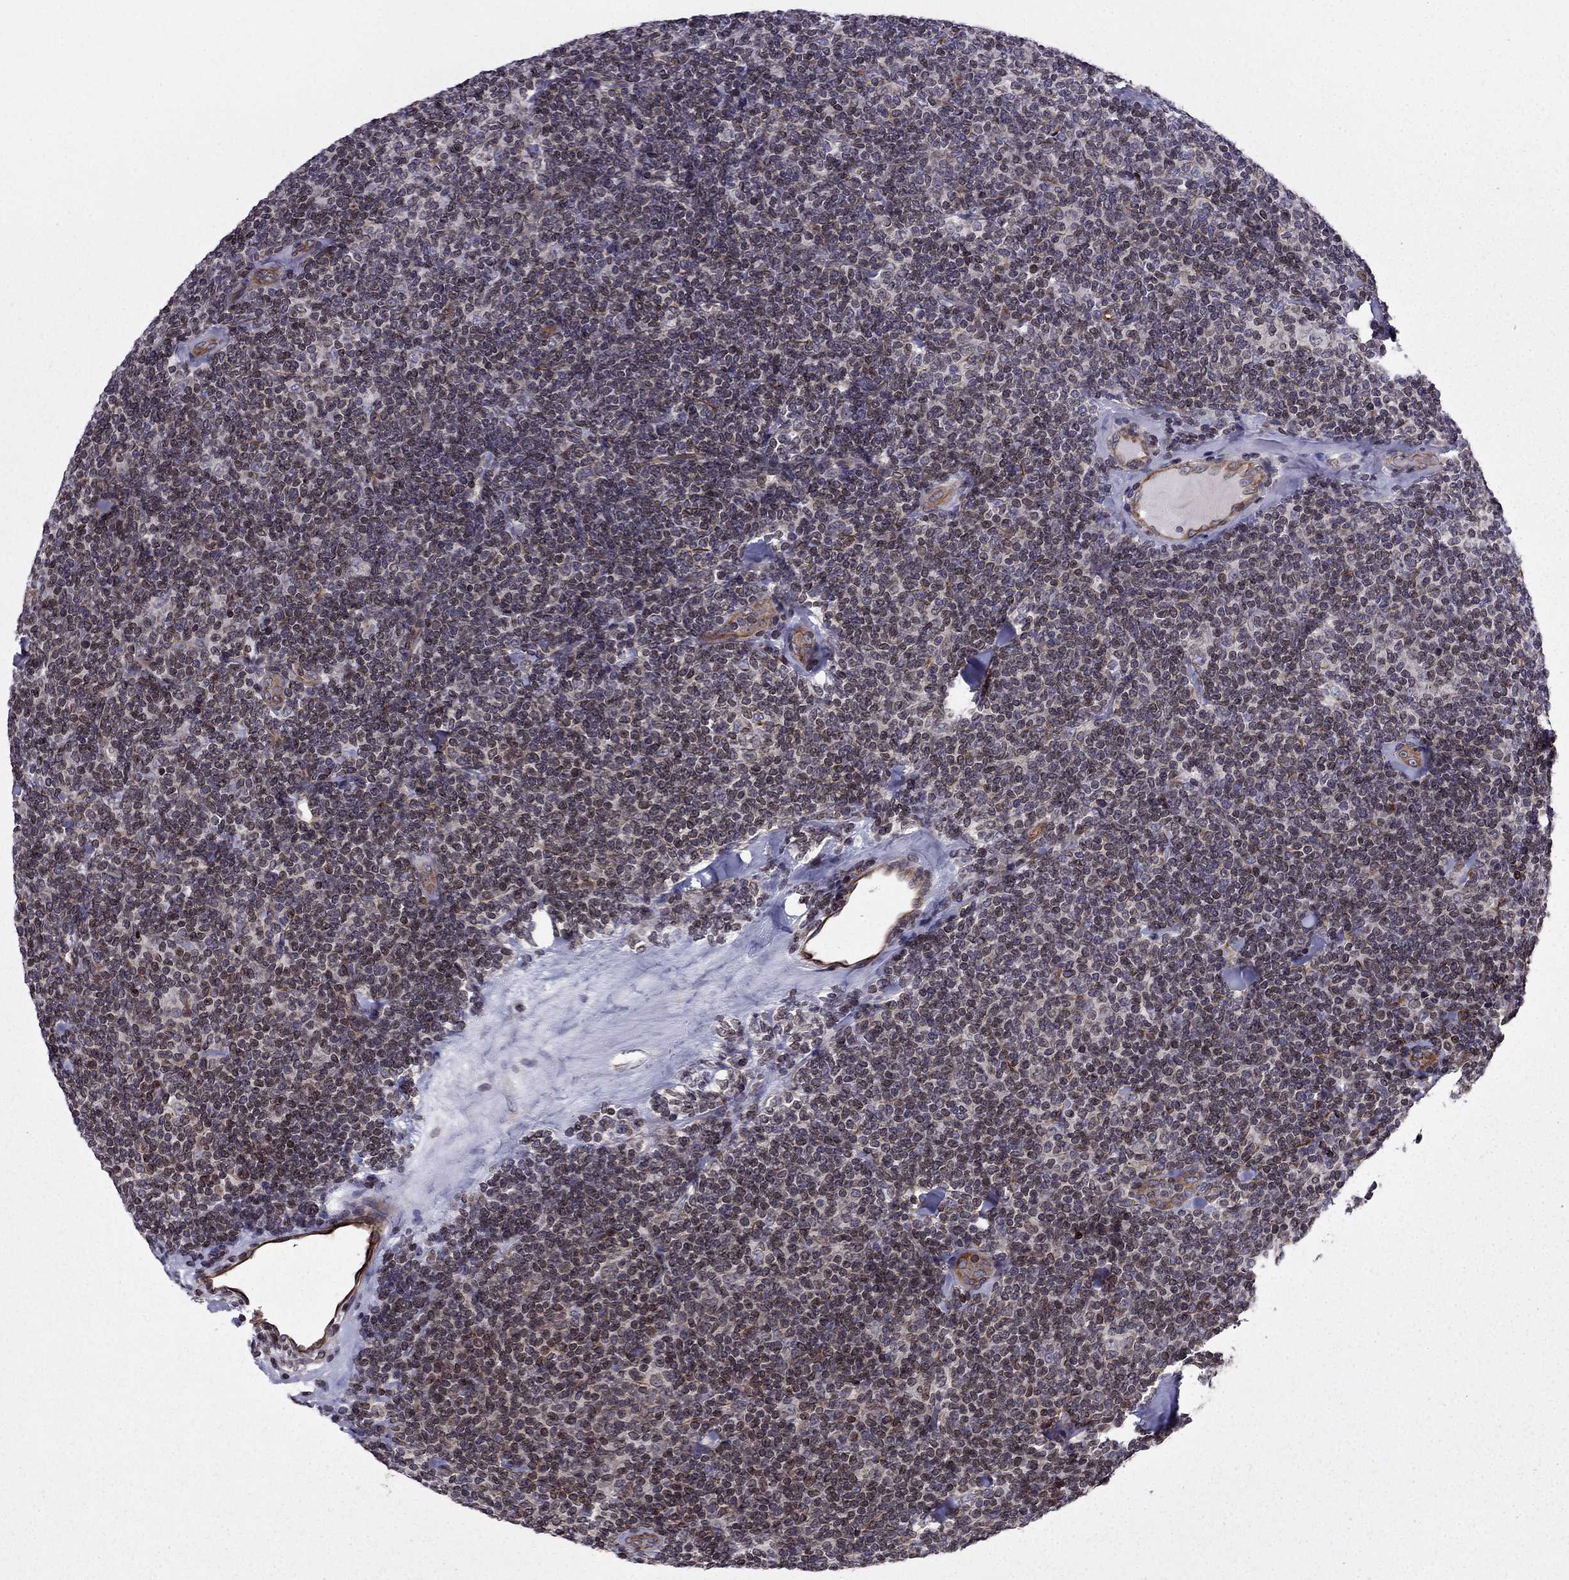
{"staining": {"intensity": "moderate", "quantity": ">75%", "location": "nuclear"}, "tissue": "lymphoma", "cell_type": "Tumor cells", "image_type": "cancer", "snomed": [{"axis": "morphology", "description": "Malignant lymphoma, non-Hodgkin's type, Low grade"}, {"axis": "topography", "description": "Lymph node"}], "caption": "Malignant lymphoma, non-Hodgkin's type (low-grade) stained with a protein marker displays moderate staining in tumor cells.", "gene": "CDC42BPA", "patient": {"sex": "female", "age": 56}}